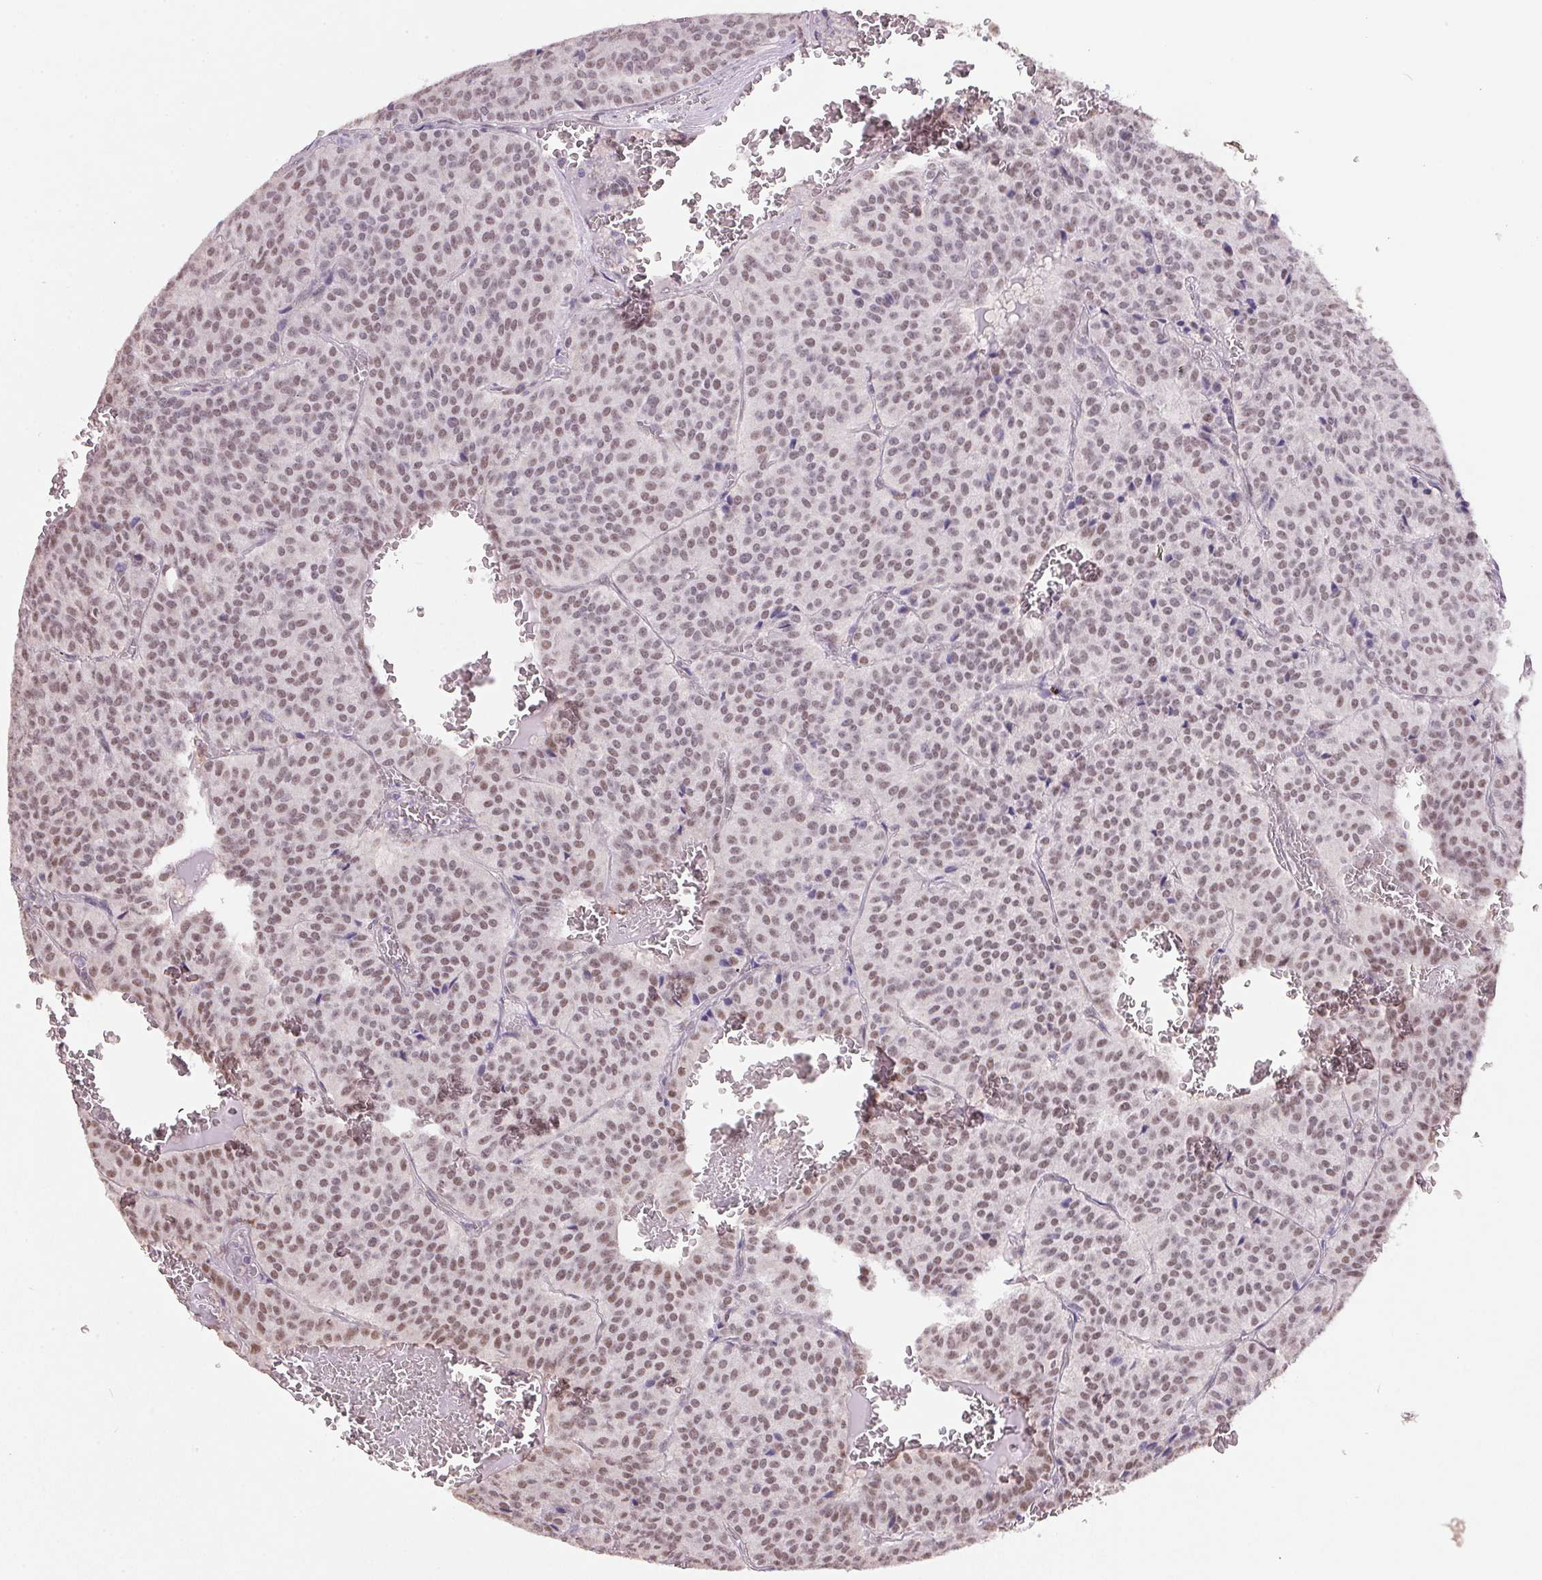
{"staining": {"intensity": "moderate", "quantity": ">75%", "location": "nuclear"}, "tissue": "carcinoid", "cell_type": "Tumor cells", "image_type": "cancer", "snomed": [{"axis": "morphology", "description": "Carcinoid, malignant, NOS"}, {"axis": "topography", "description": "Lung"}], "caption": "Carcinoid stained with a brown dye exhibits moderate nuclear positive staining in about >75% of tumor cells.", "gene": "ZBTB4", "patient": {"sex": "male", "age": 70}}